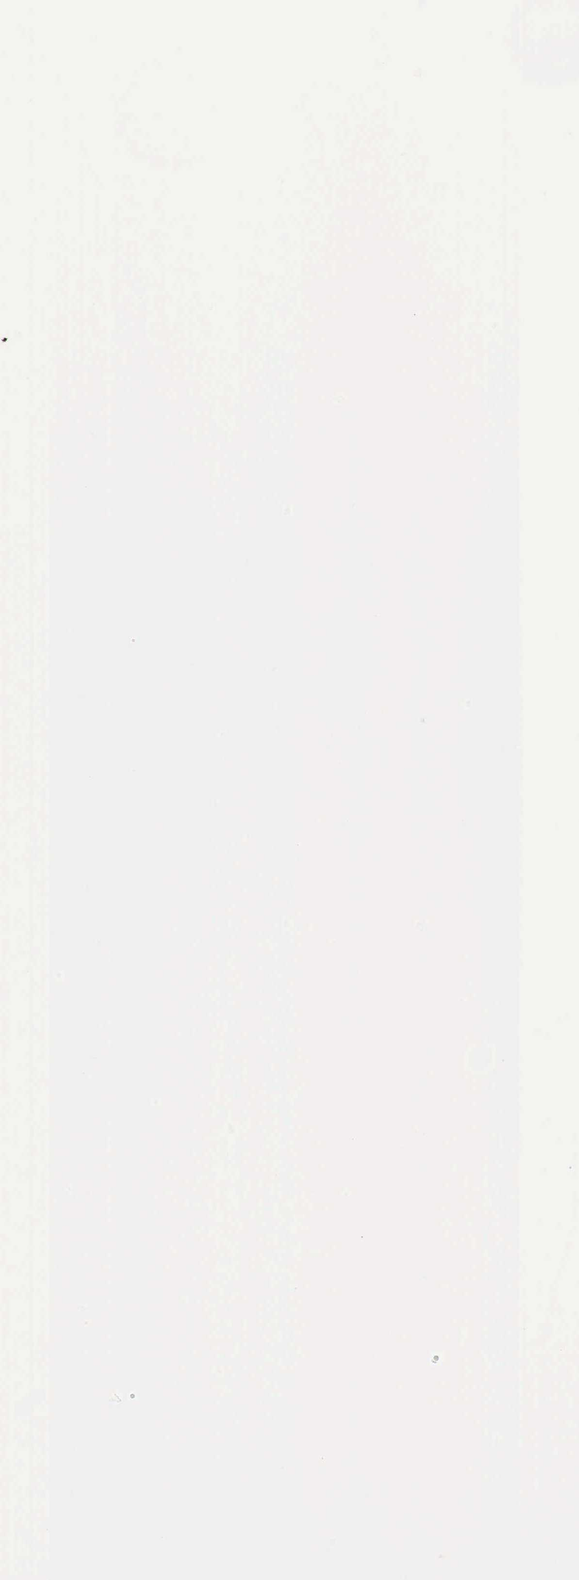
{"staining": {"intensity": "weak", "quantity": ">75%", "location": "nuclear"}, "tissue": "pancreatic cancer", "cell_type": "Tumor cells", "image_type": "cancer", "snomed": [{"axis": "morphology", "description": "Adenocarcinoma, NOS"}, {"axis": "topography", "description": "Pancreas"}], "caption": "Protein staining of pancreatic cancer tissue displays weak nuclear expression in about >75% of tumor cells.", "gene": "FOXP2", "patient": {"sex": "female", "age": 52}}